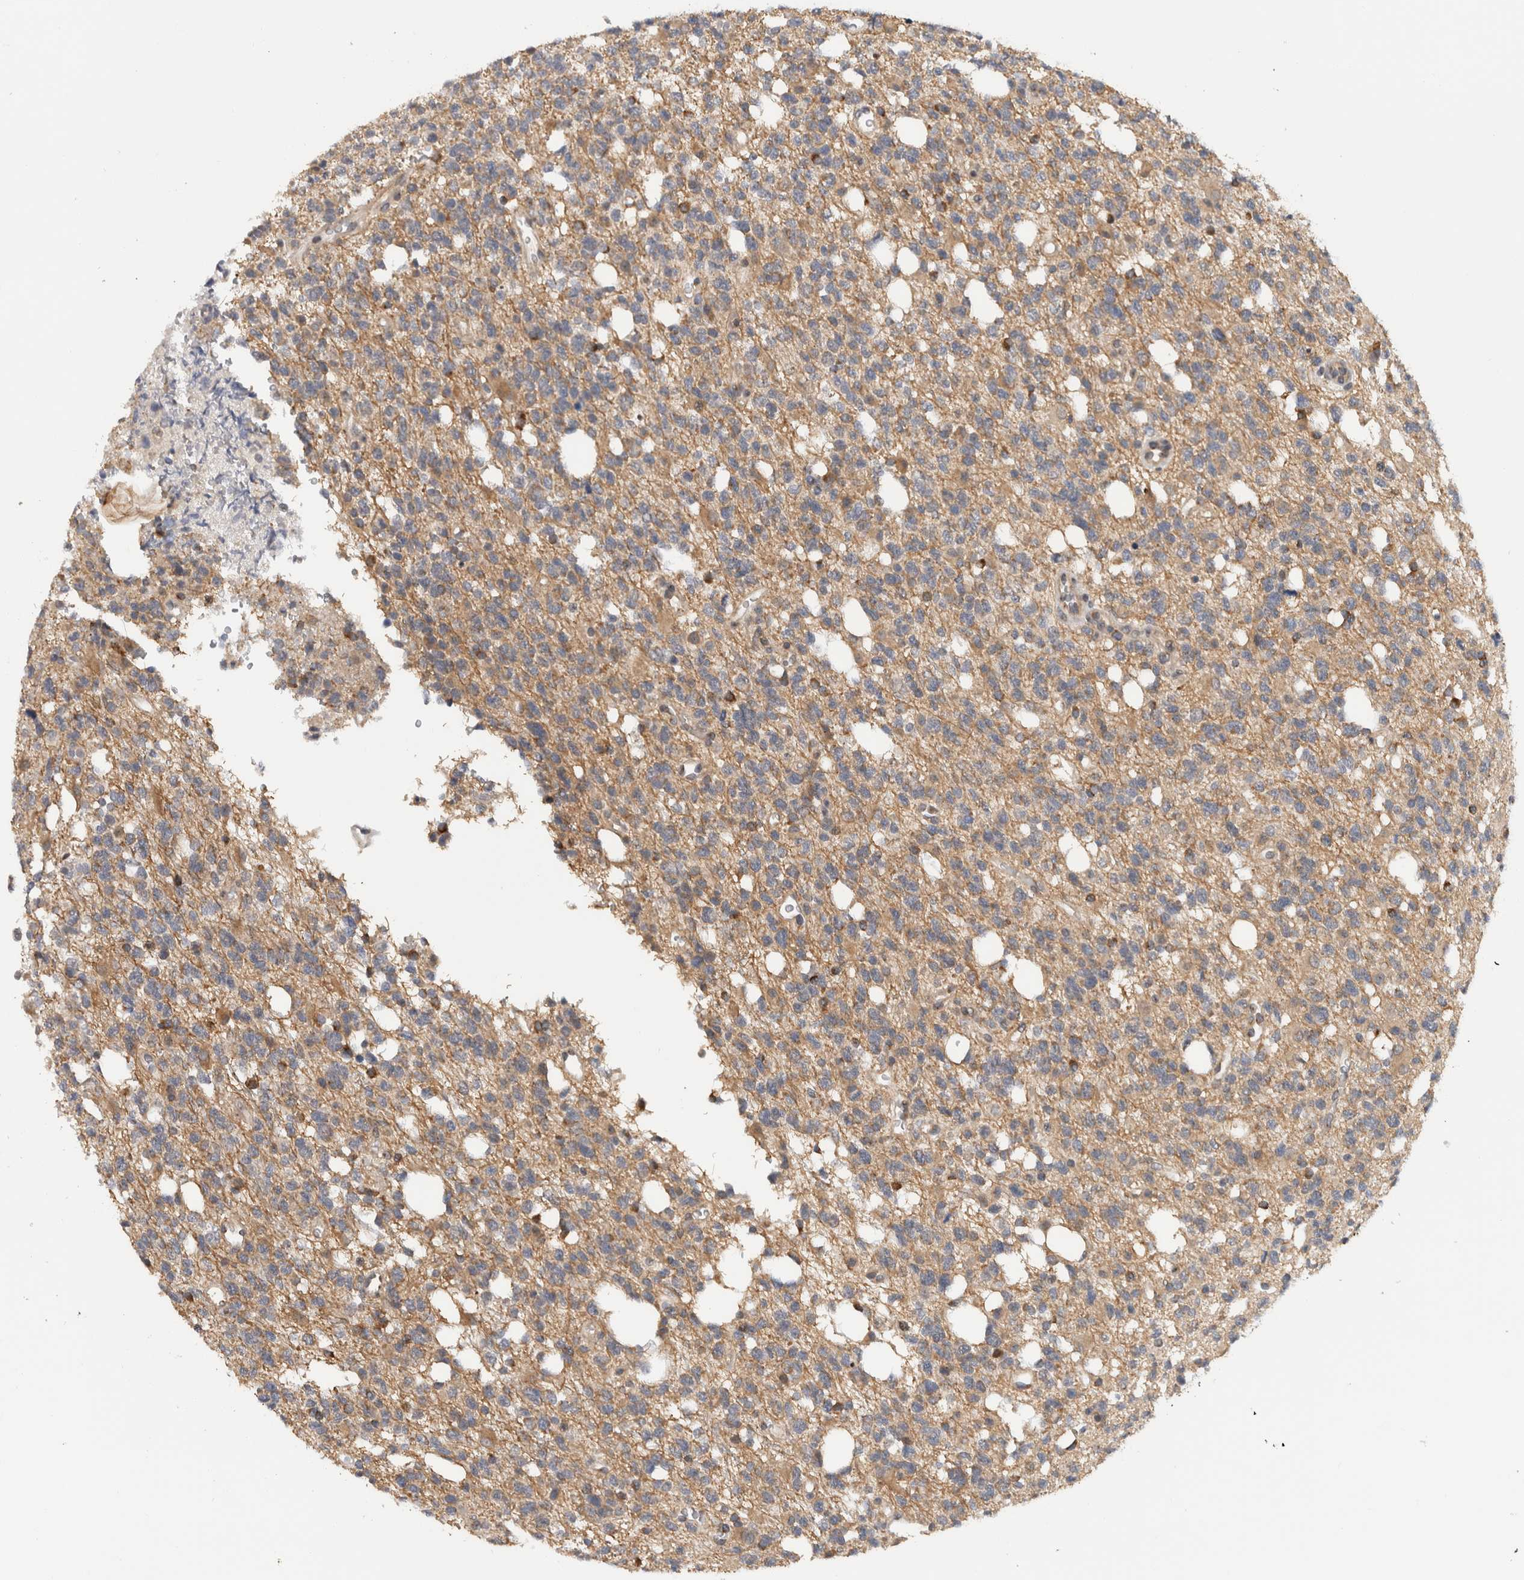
{"staining": {"intensity": "weak", "quantity": "<25%", "location": "cytoplasmic/membranous"}, "tissue": "glioma", "cell_type": "Tumor cells", "image_type": "cancer", "snomed": [{"axis": "morphology", "description": "Glioma, malignant, High grade"}, {"axis": "topography", "description": "Brain"}], "caption": "Human malignant high-grade glioma stained for a protein using immunohistochemistry displays no positivity in tumor cells.", "gene": "CMC2", "patient": {"sex": "female", "age": 62}}